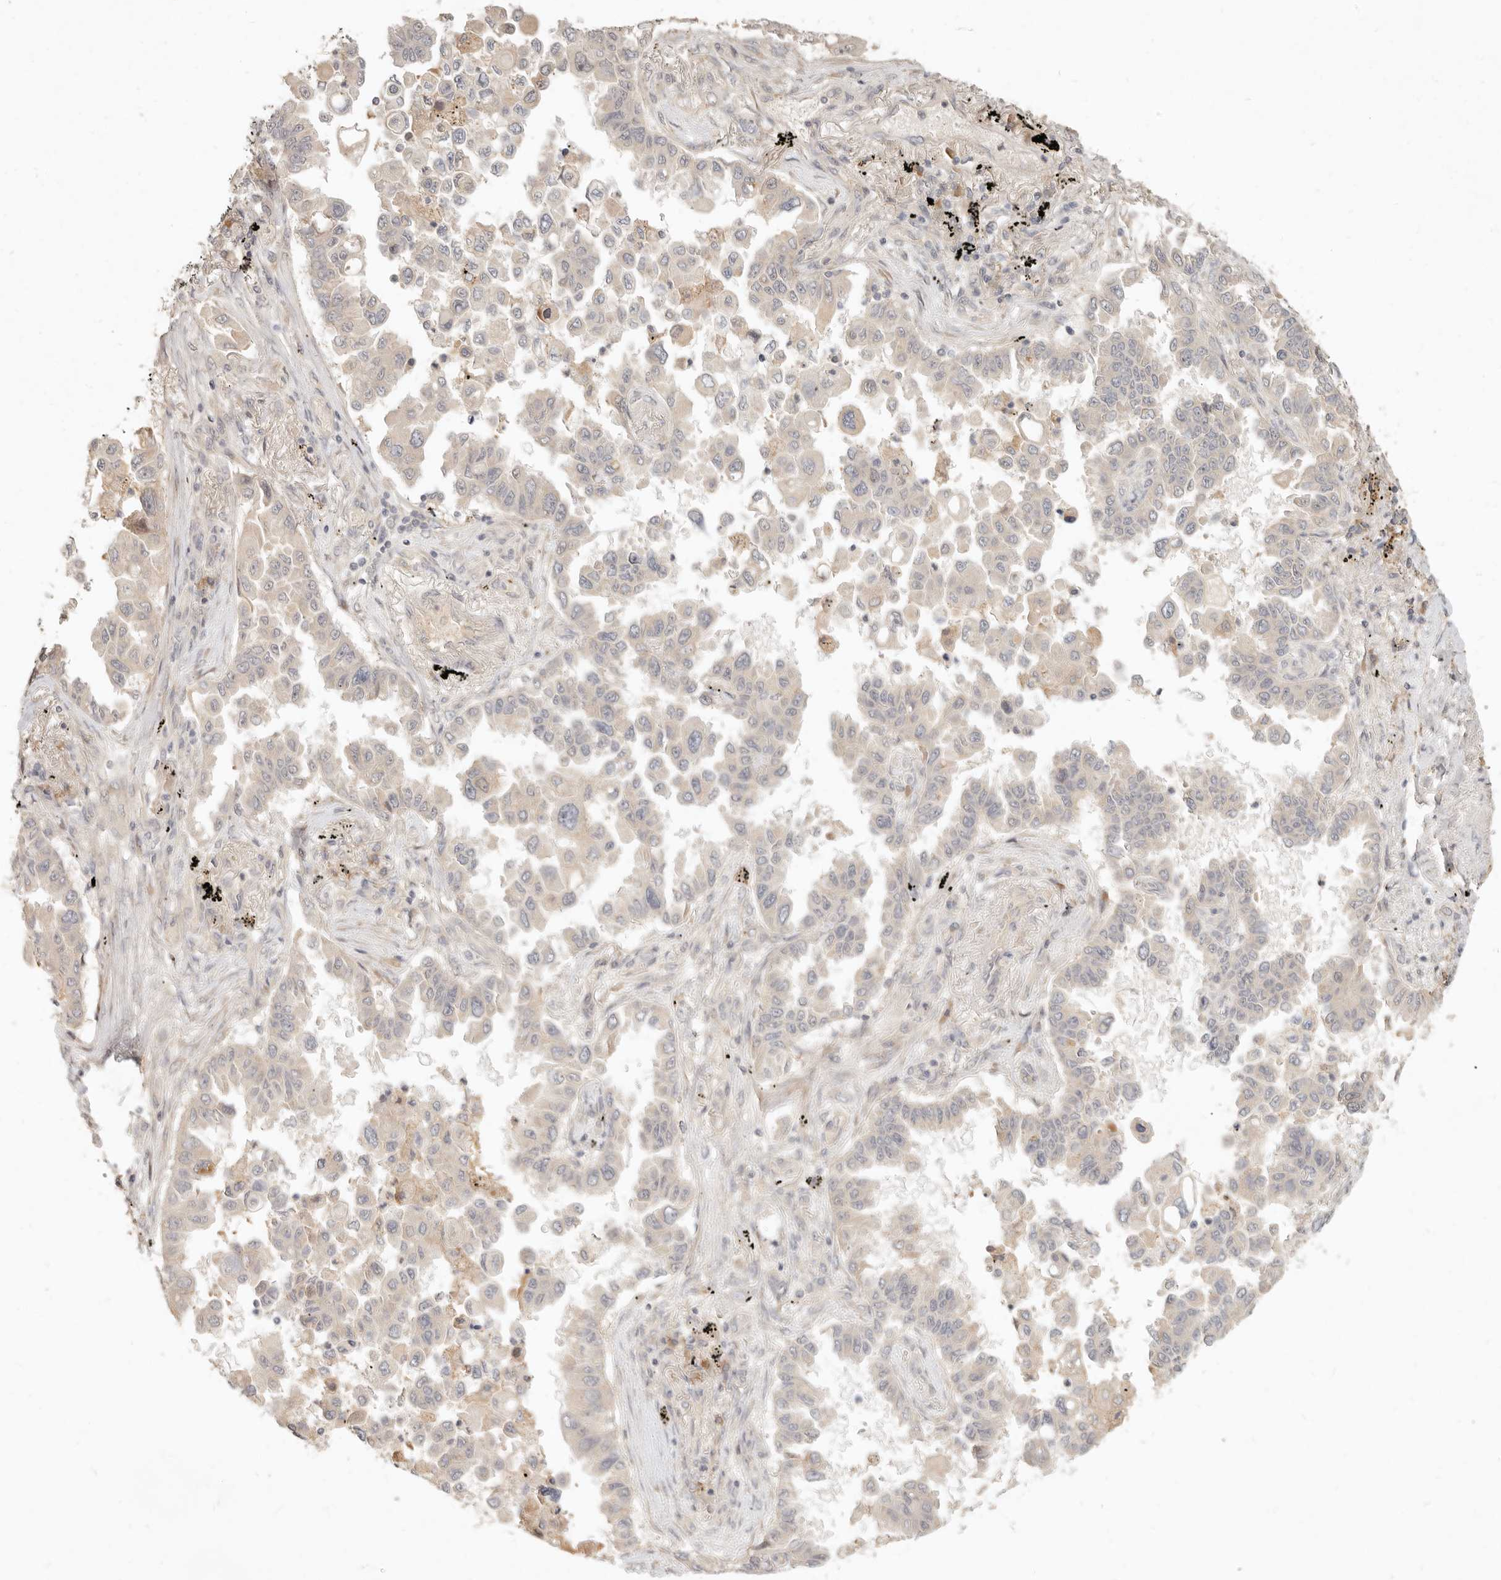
{"staining": {"intensity": "weak", "quantity": "25%-75%", "location": "cytoplasmic/membranous"}, "tissue": "lung cancer", "cell_type": "Tumor cells", "image_type": "cancer", "snomed": [{"axis": "morphology", "description": "Adenocarcinoma, NOS"}, {"axis": "topography", "description": "Lung"}], "caption": "Tumor cells reveal low levels of weak cytoplasmic/membranous positivity in about 25%-75% of cells in human lung cancer (adenocarcinoma).", "gene": "UBXN11", "patient": {"sex": "female", "age": 67}}